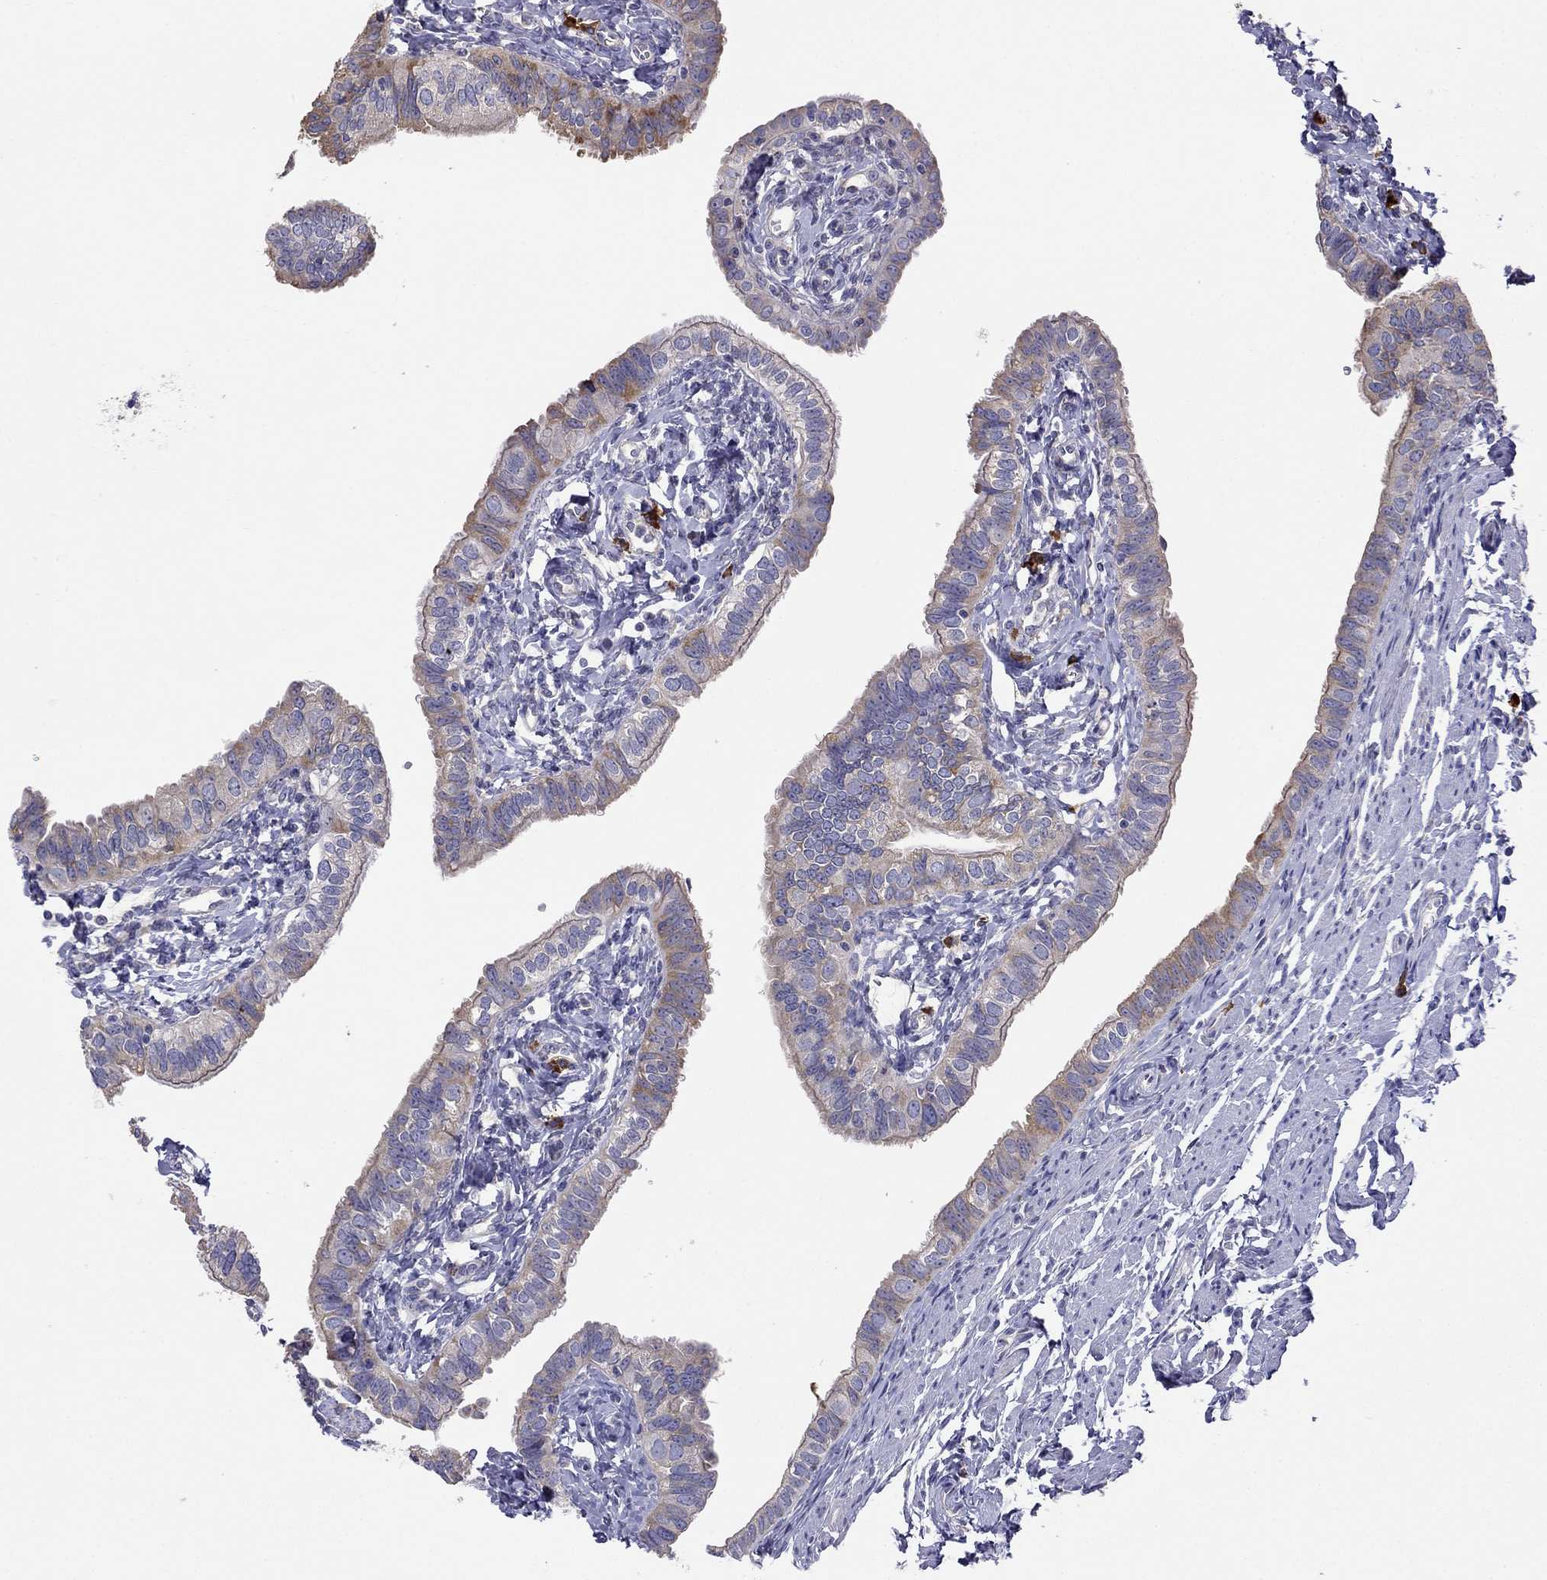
{"staining": {"intensity": "moderate", "quantity": ">75%", "location": "cytoplasmic/membranous"}, "tissue": "fallopian tube", "cell_type": "Glandular cells", "image_type": "normal", "snomed": [{"axis": "morphology", "description": "Normal tissue, NOS"}, {"axis": "topography", "description": "Fallopian tube"}], "caption": "A medium amount of moderate cytoplasmic/membranous staining is seen in approximately >75% of glandular cells in benign fallopian tube. Using DAB (brown) and hematoxylin (blue) stains, captured at high magnification using brightfield microscopy.", "gene": "LONRF2", "patient": {"sex": "female", "age": 54}}